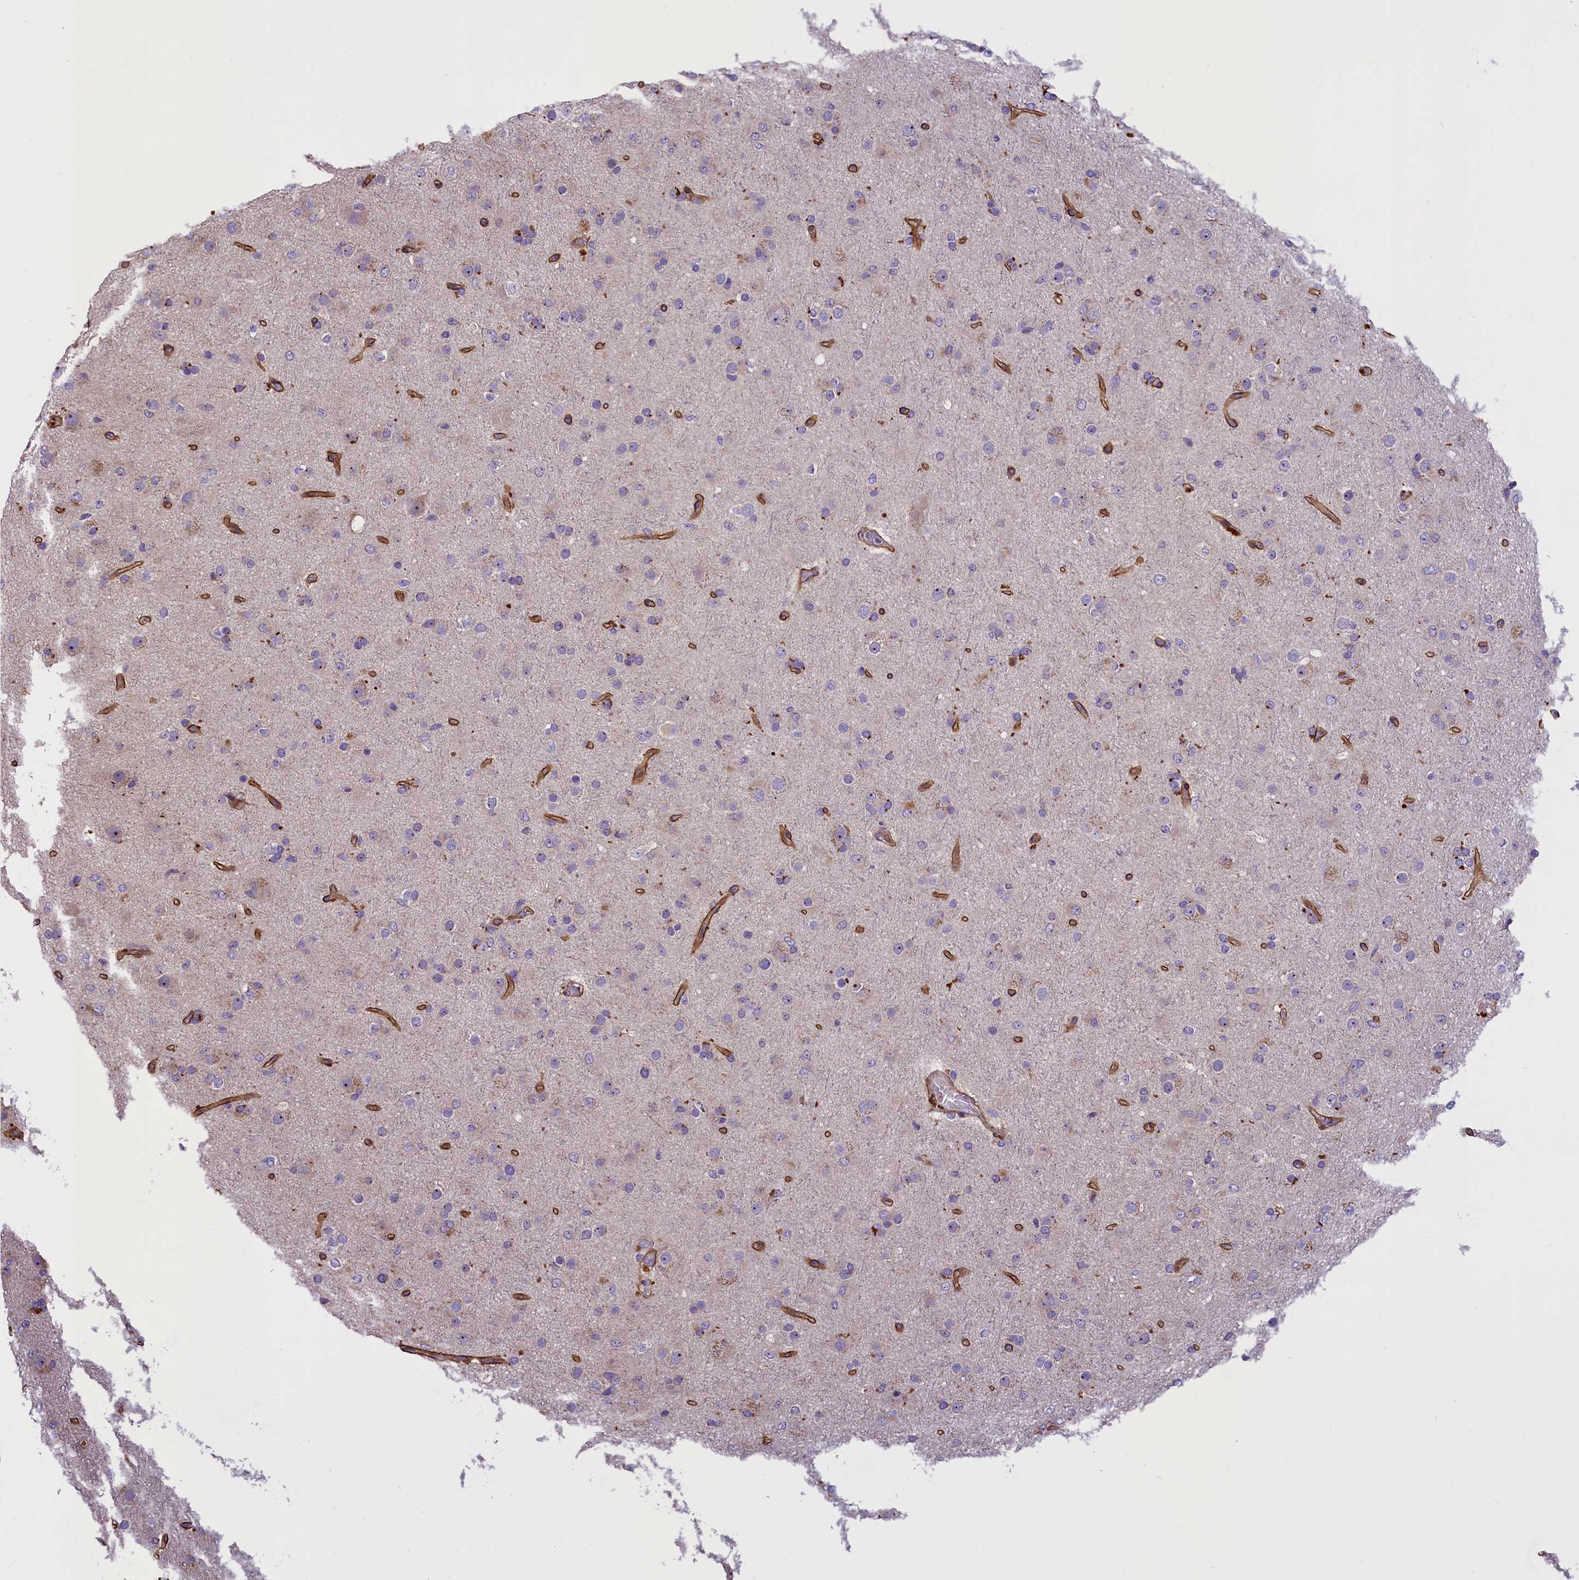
{"staining": {"intensity": "negative", "quantity": "none", "location": "none"}, "tissue": "glioma", "cell_type": "Tumor cells", "image_type": "cancer", "snomed": [{"axis": "morphology", "description": "Glioma, malignant, Low grade"}, {"axis": "topography", "description": "Brain"}], "caption": "Immunohistochemistry (IHC) micrograph of neoplastic tissue: human malignant glioma (low-grade) stained with DAB demonstrates no significant protein expression in tumor cells.", "gene": "FRY", "patient": {"sex": "male", "age": 65}}